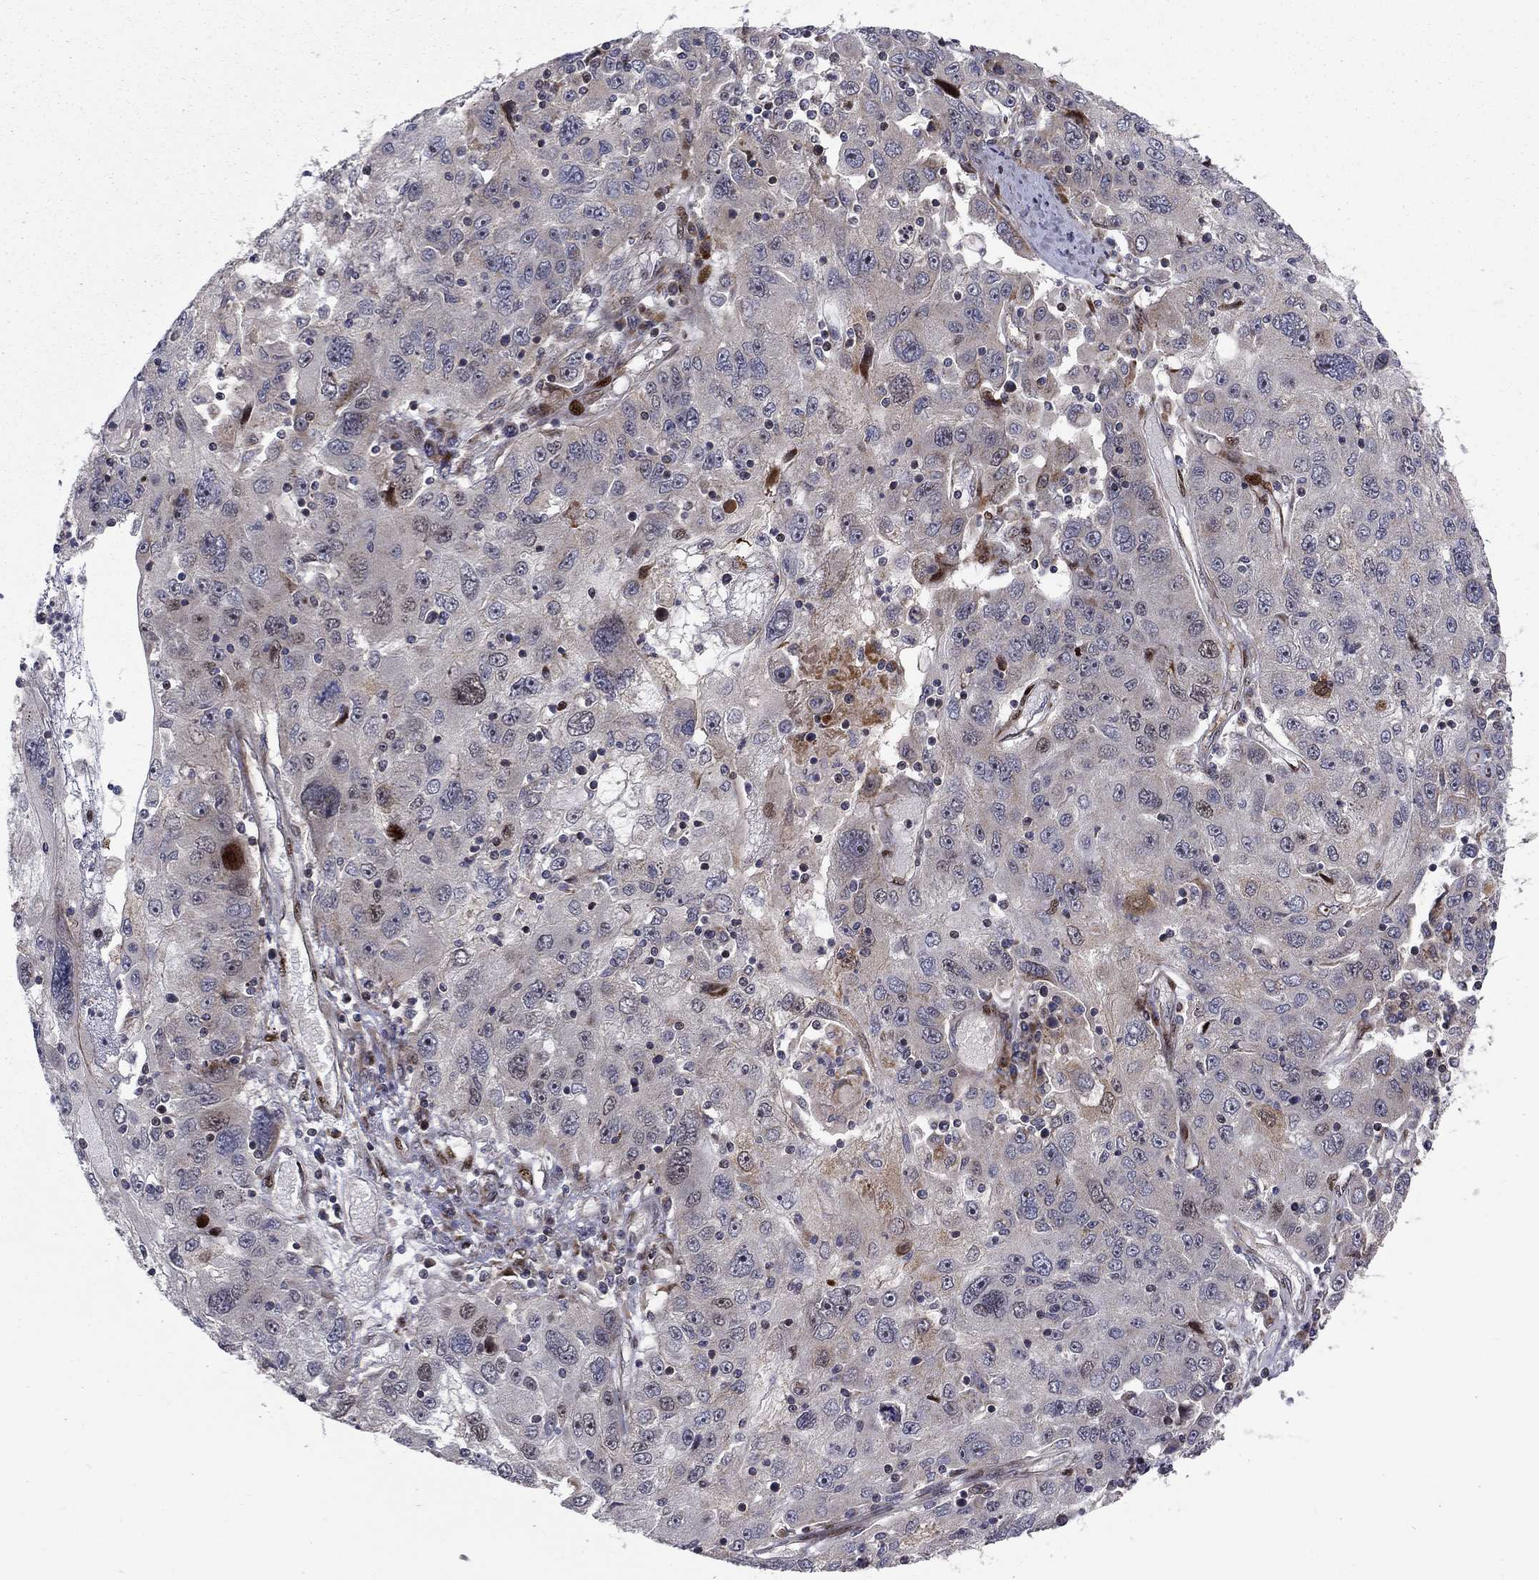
{"staining": {"intensity": "weak", "quantity": "<25%", "location": "cytoplasmic/membranous"}, "tissue": "stomach cancer", "cell_type": "Tumor cells", "image_type": "cancer", "snomed": [{"axis": "morphology", "description": "Adenocarcinoma, NOS"}, {"axis": "topography", "description": "Stomach"}], "caption": "Stomach adenocarcinoma was stained to show a protein in brown. There is no significant staining in tumor cells.", "gene": "MIOS", "patient": {"sex": "male", "age": 56}}